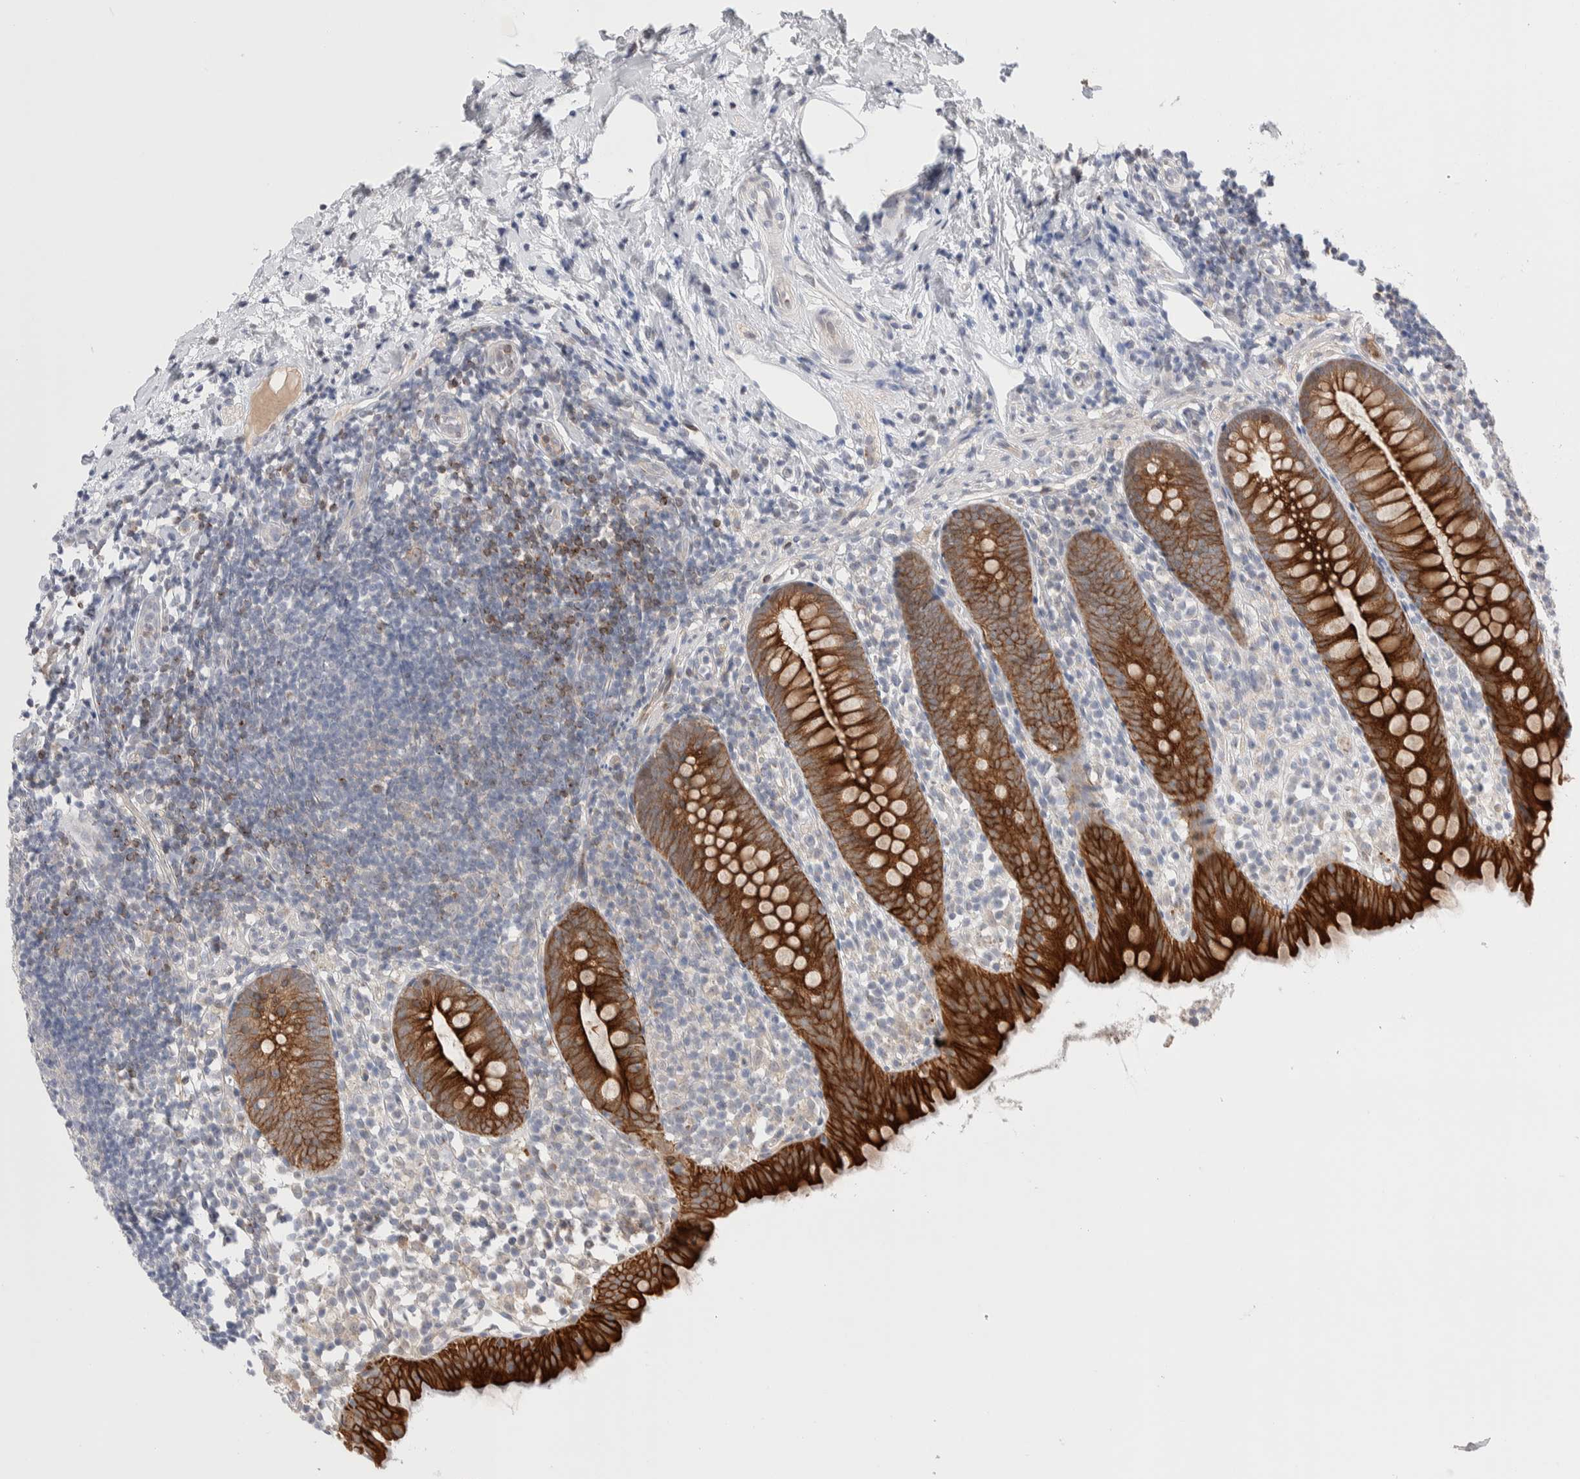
{"staining": {"intensity": "strong", "quantity": ">75%", "location": "cytoplasmic/membranous"}, "tissue": "appendix", "cell_type": "Glandular cells", "image_type": "normal", "snomed": [{"axis": "morphology", "description": "Normal tissue, NOS"}, {"axis": "topography", "description": "Appendix"}], "caption": "Glandular cells display high levels of strong cytoplasmic/membranous positivity in about >75% of cells in normal appendix.", "gene": "C1orf112", "patient": {"sex": "female", "age": 20}}